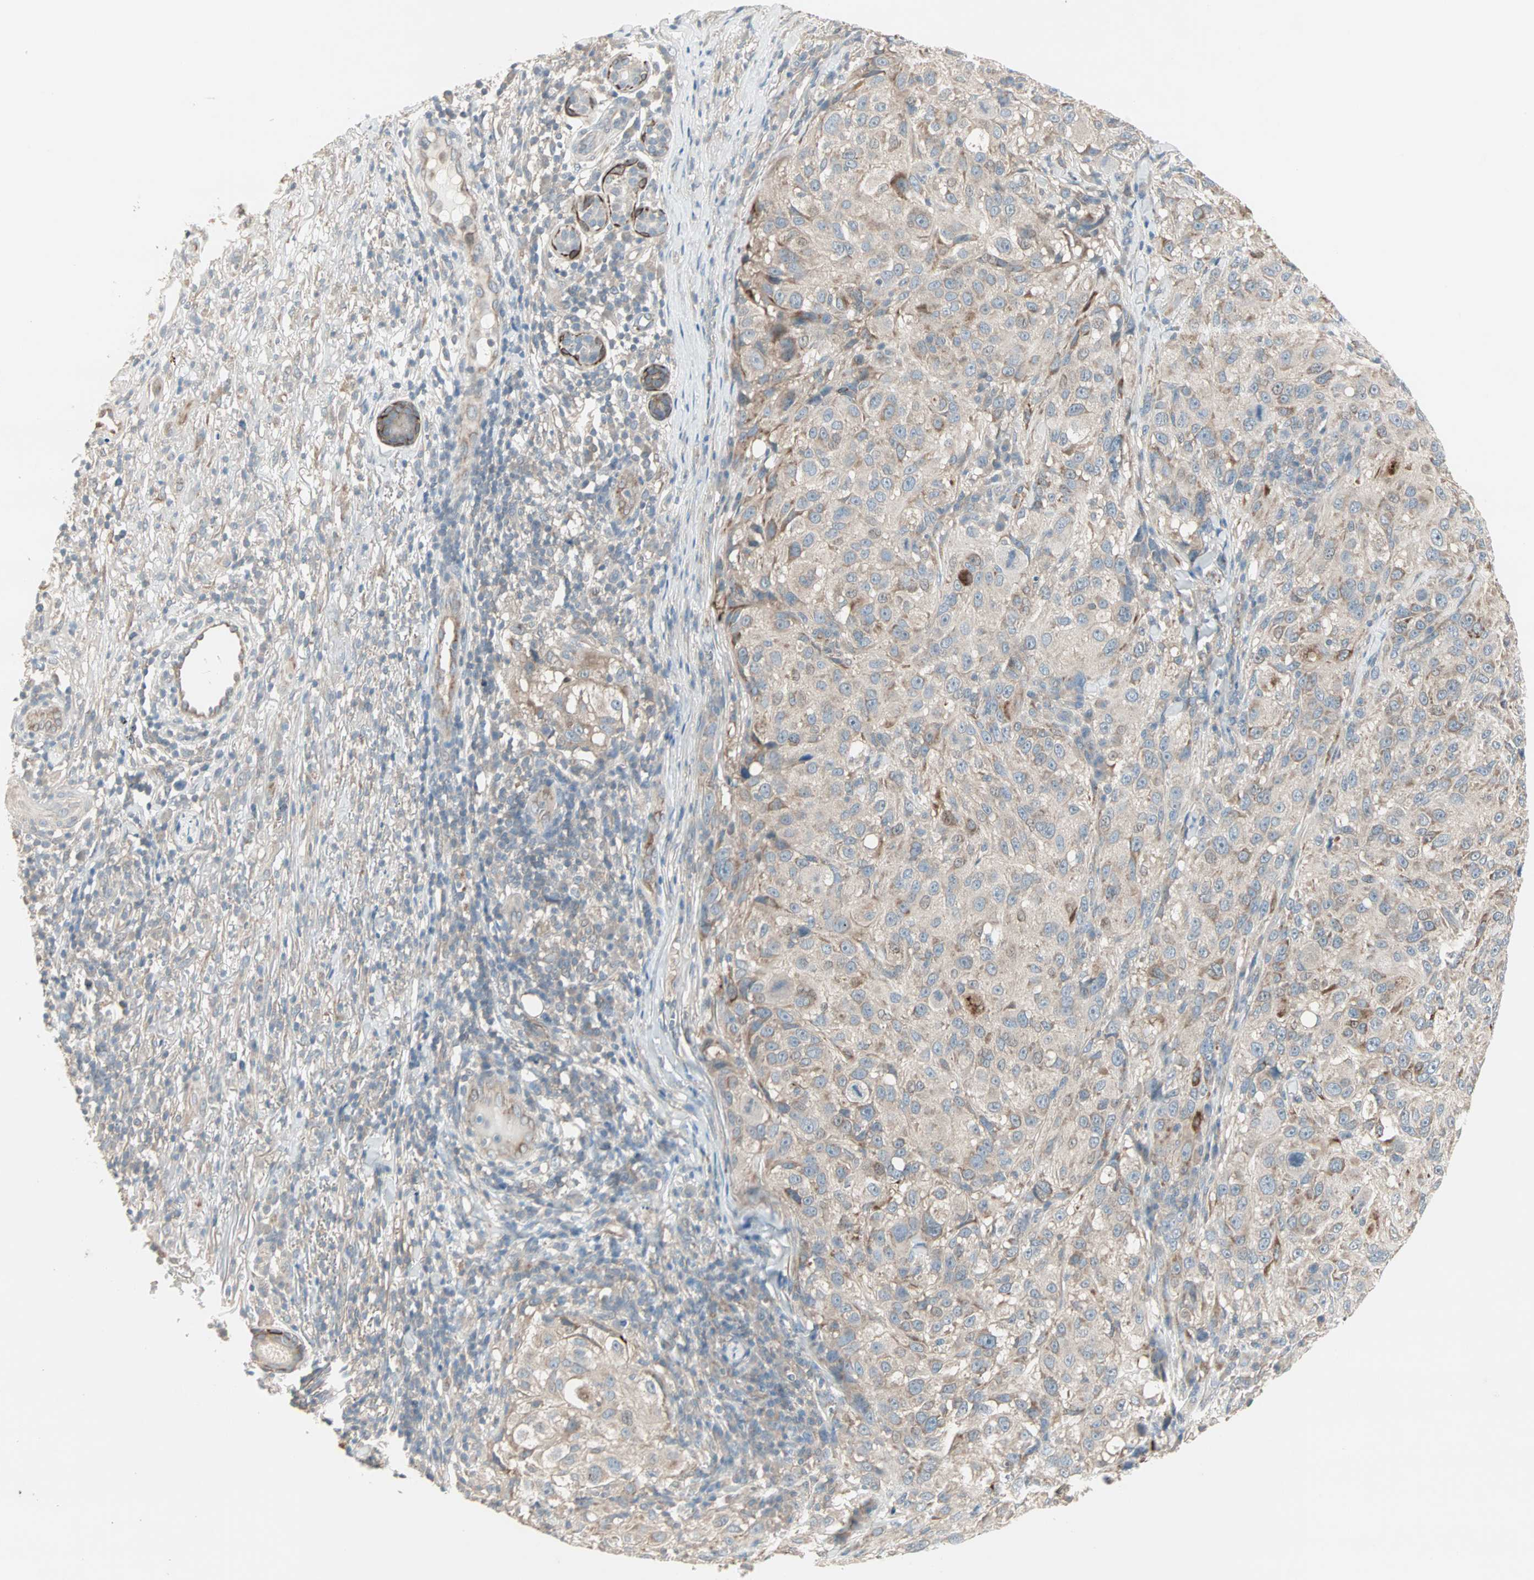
{"staining": {"intensity": "moderate", "quantity": ">75%", "location": "cytoplasmic/membranous"}, "tissue": "melanoma", "cell_type": "Tumor cells", "image_type": "cancer", "snomed": [{"axis": "morphology", "description": "Necrosis, NOS"}, {"axis": "morphology", "description": "Malignant melanoma, NOS"}, {"axis": "topography", "description": "Skin"}], "caption": "A medium amount of moderate cytoplasmic/membranous positivity is present in about >75% of tumor cells in malignant melanoma tissue.", "gene": "ZFP36", "patient": {"sex": "female", "age": 87}}